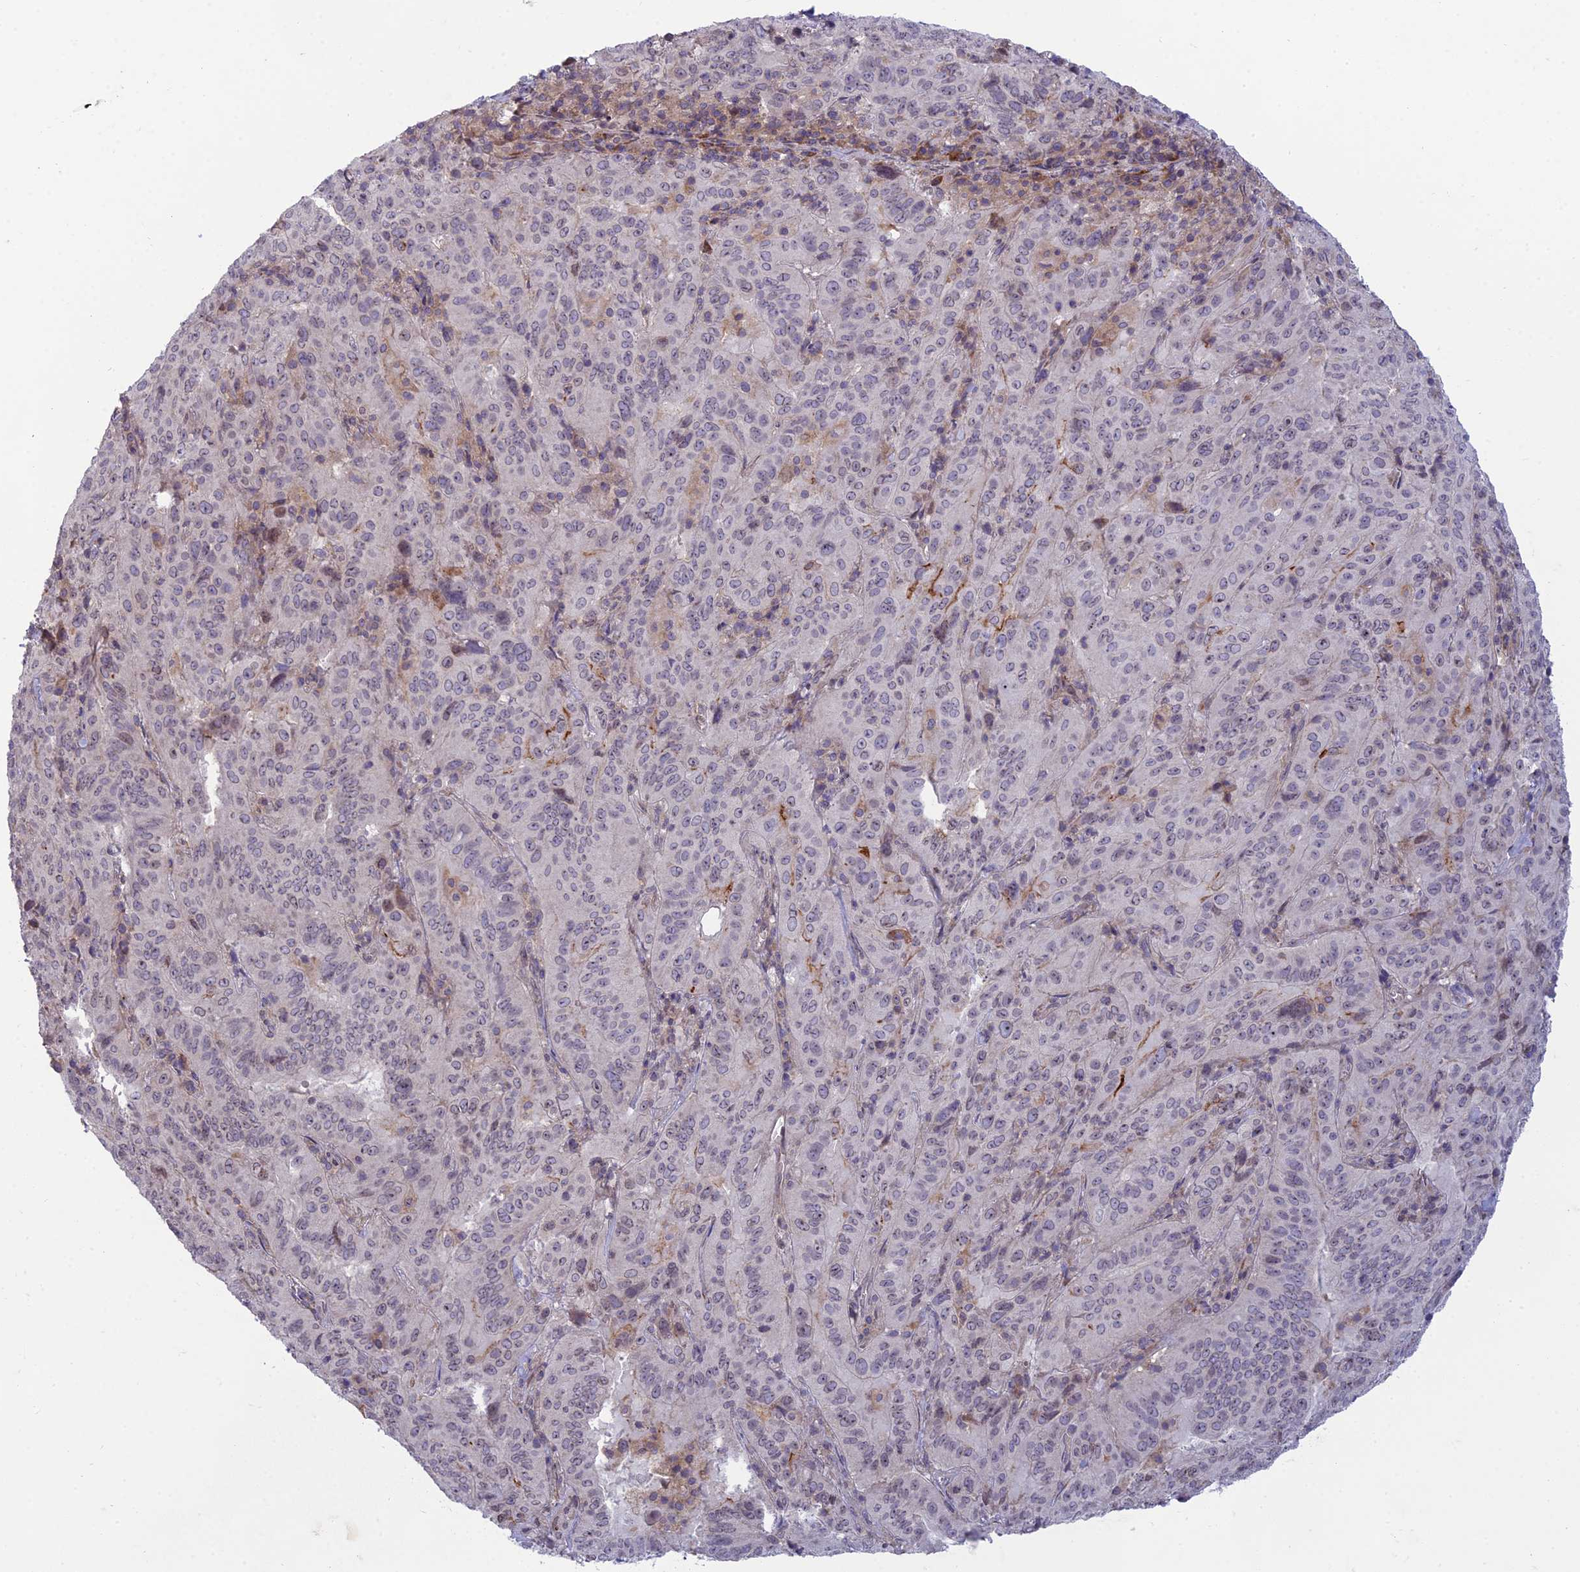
{"staining": {"intensity": "weak", "quantity": "<25%", "location": "nuclear"}, "tissue": "pancreatic cancer", "cell_type": "Tumor cells", "image_type": "cancer", "snomed": [{"axis": "morphology", "description": "Adenocarcinoma, NOS"}, {"axis": "topography", "description": "Pancreas"}], "caption": "This is an immunohistochemistry micrograph of pancreatic cancer. There is no positivity in tumor cells.", "gene": "DTX2", "patient": {"sex": "male", "age": 63}}